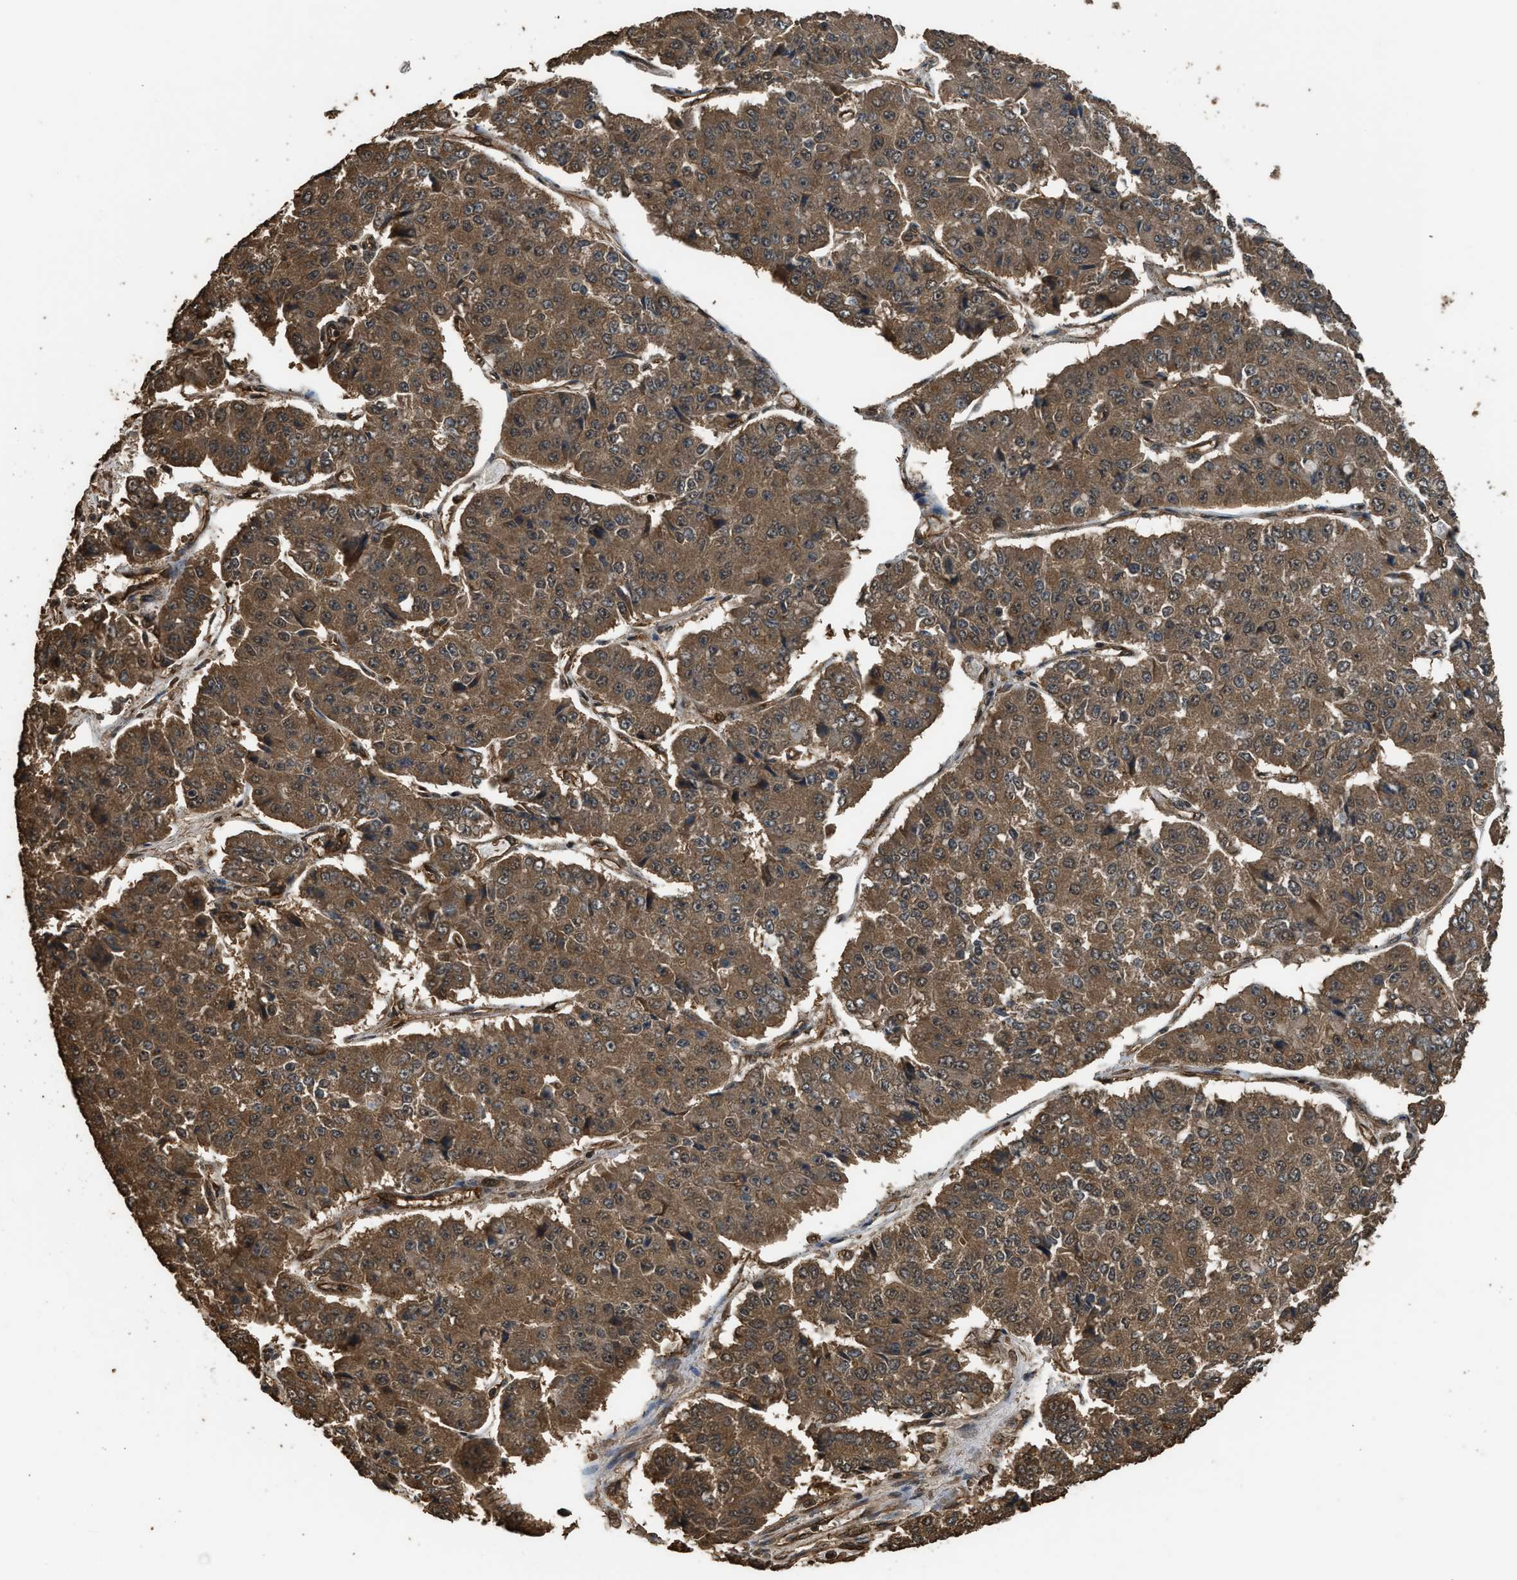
{"staining": {"intensity": "moderate", "quantity": ">75%", "location": "cytoplasmic/membranous"}, "tissue": "pancreatic cancer", "cell_type": "Tumor cells", "image_type": "cancer", "snomed": [{"axis": "morphology", "description": "Adenocarcinoma, NOS"}, {"axis": "topography", "description": "Pancreas"}], "caption": "IHC photomicrograph of neoplastic tissue: pancreatic cancer stained using immunohistochemistry (IHC) exhibits medium levels of moderate protein expression localized specifically in the cytoplasmic/membranous of tumor cells, appearing as a cytoplasmic/membranous brown color.", "gene": "MYBL2", "patient": {"sex": "male", "age": 50}}